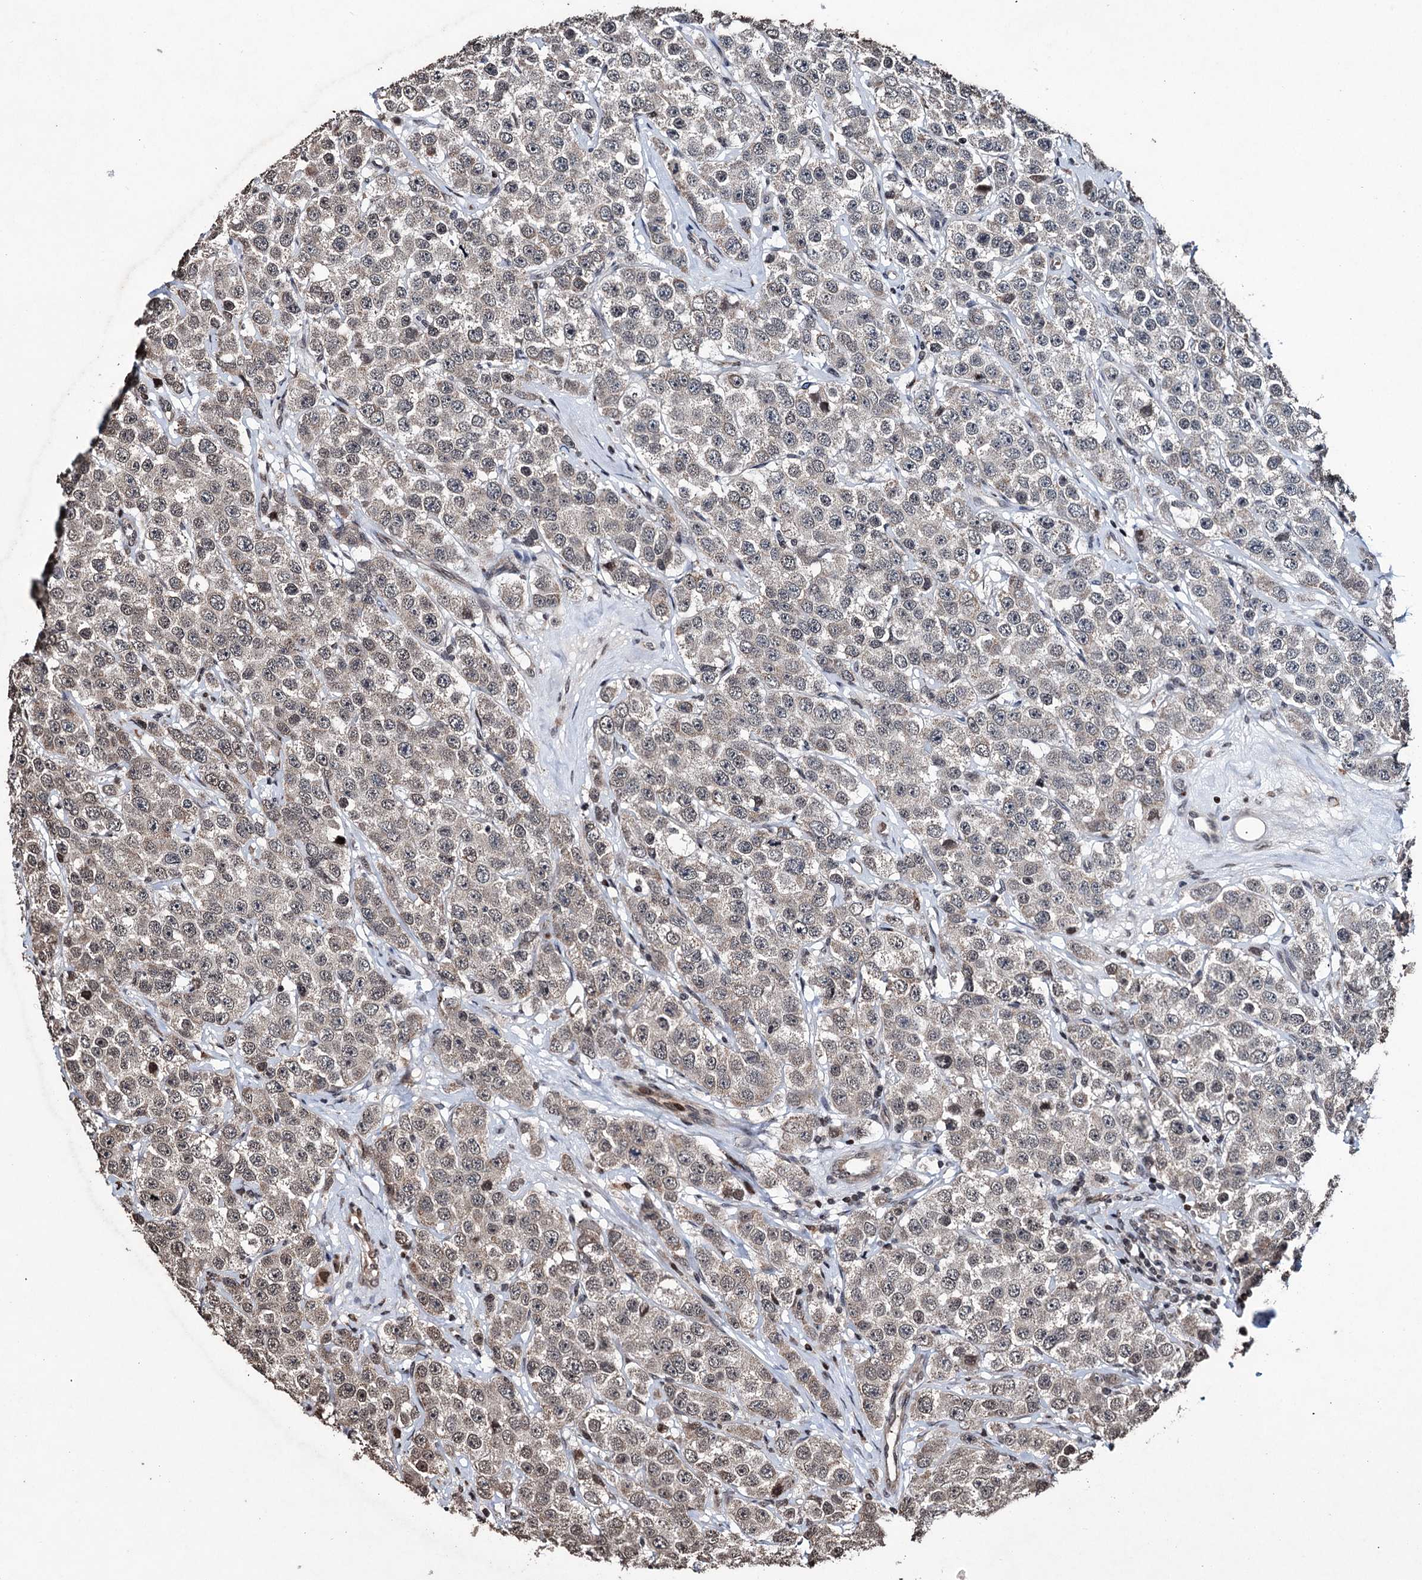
{"staining": {"intensity": "weak", "quantity": "<25%", "location": "cytoplasmic/membranous"}, "tissue": "testis cancer", "cell_type": "Tumor cells", "image_type": "cancer", "snomed": [{"axis": "morphology", "description": "Seminoma, NOS"}, {"axis": "topography", "description": "Testis"}], "caption": "DAB immunohistochemical staining of human testis cancer (seminoma) exhibits no significant staining in tumor cells.", "gene": "EYA4", "patient": {"sex": "male", "age": 28}}